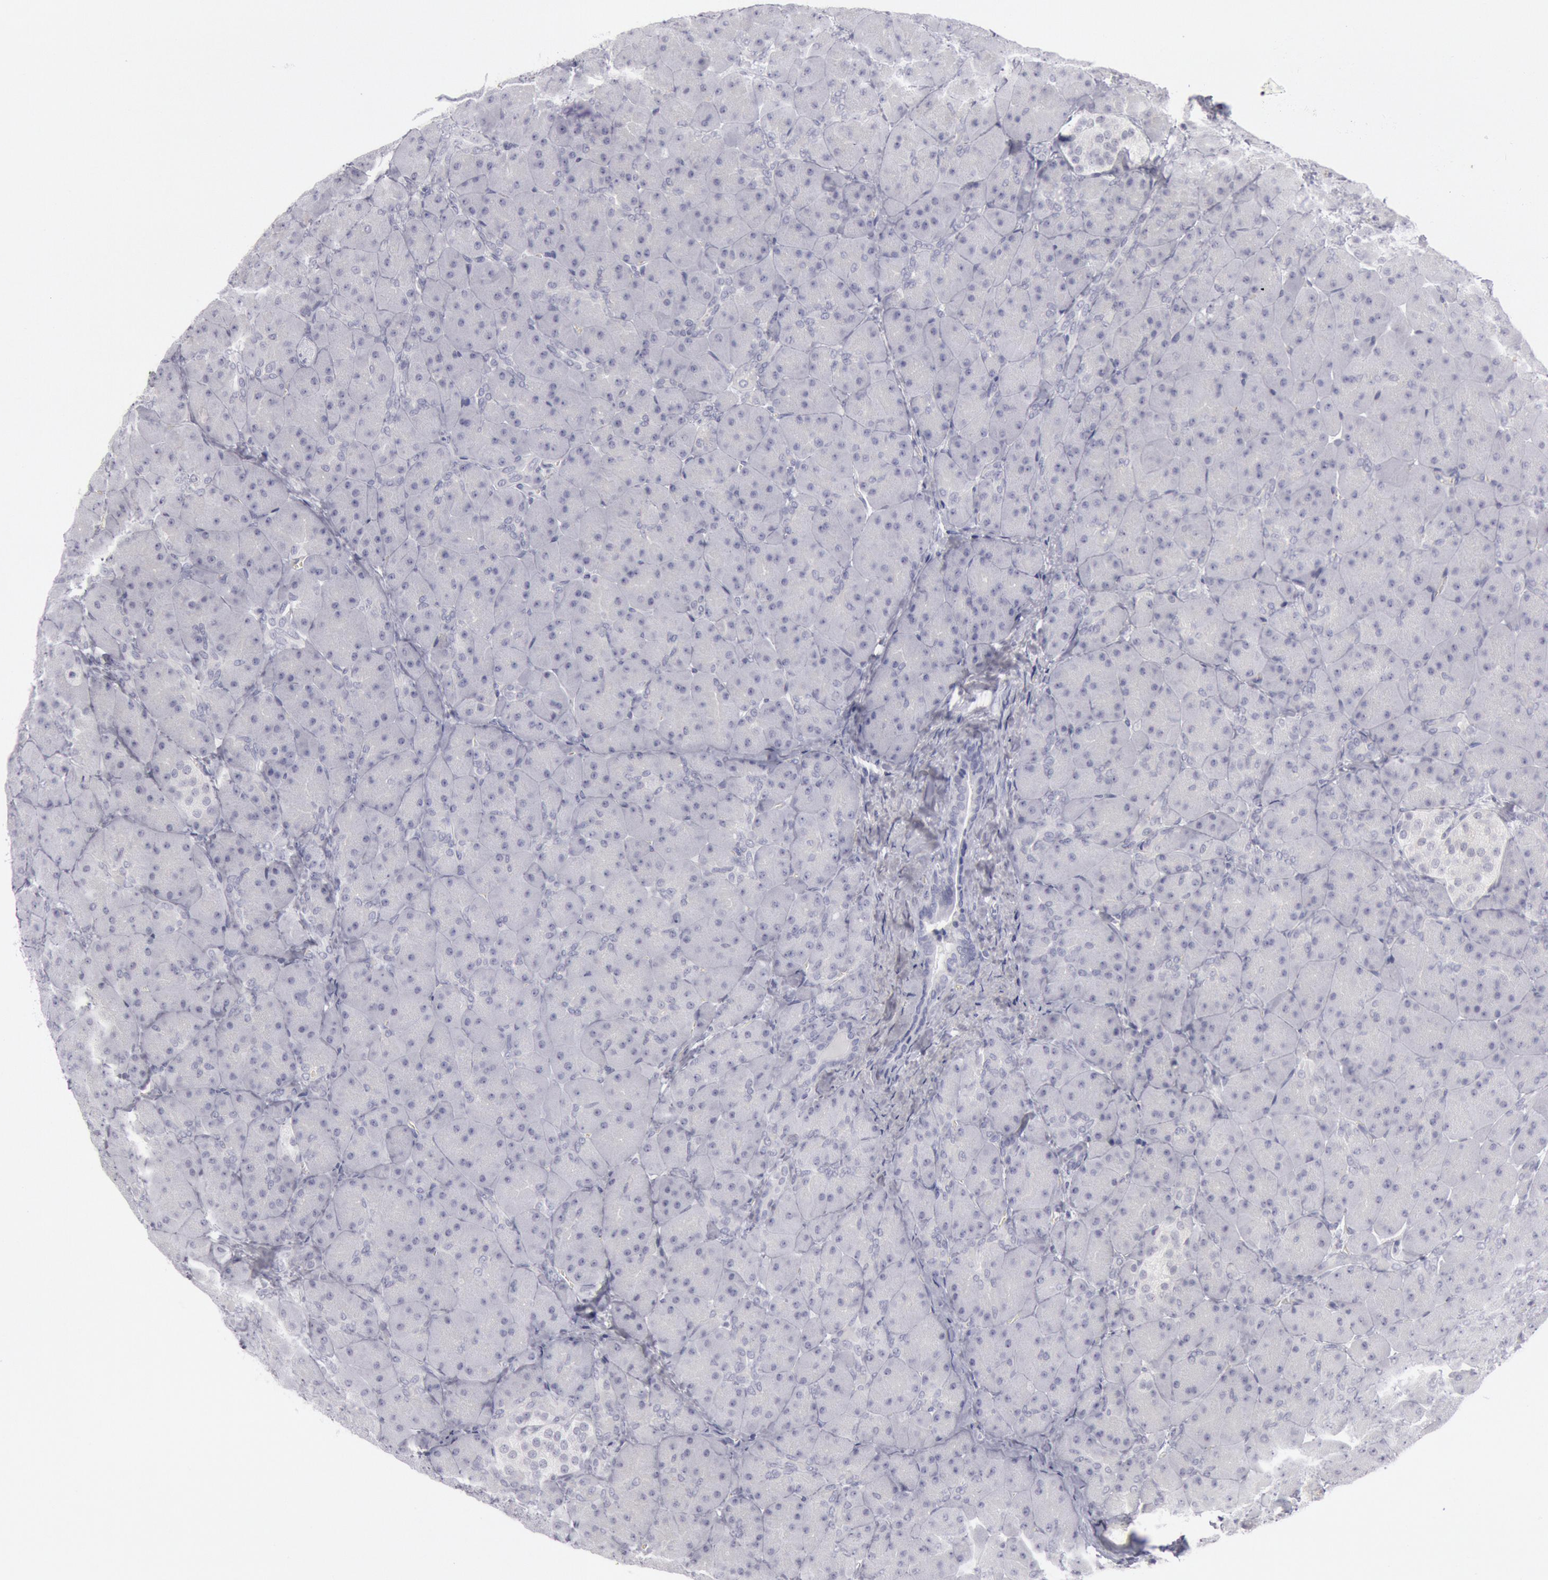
{"staining": {"intensity": "negative", "quantity": "none", "location": "none"}, "tissue": "pancreas", "cell_type": "Exocrine glandular cells", "image_type": "normal", "snomed": [{"axis": "morphology", "description": "Normal tissue, NOS"}, {"axis": "topography", "description": "Pancreas"}], "caption": "DAB immunohistochemical staining of unremarkable pancreas shows no significant positivity in exocrine glandular cells. (DAB (3,3'-diaminobenzidine) immunohistochemistry (IHC), high magnification).", "gene": "KRT16", "patient": {"sex": "male", "age": 66}}